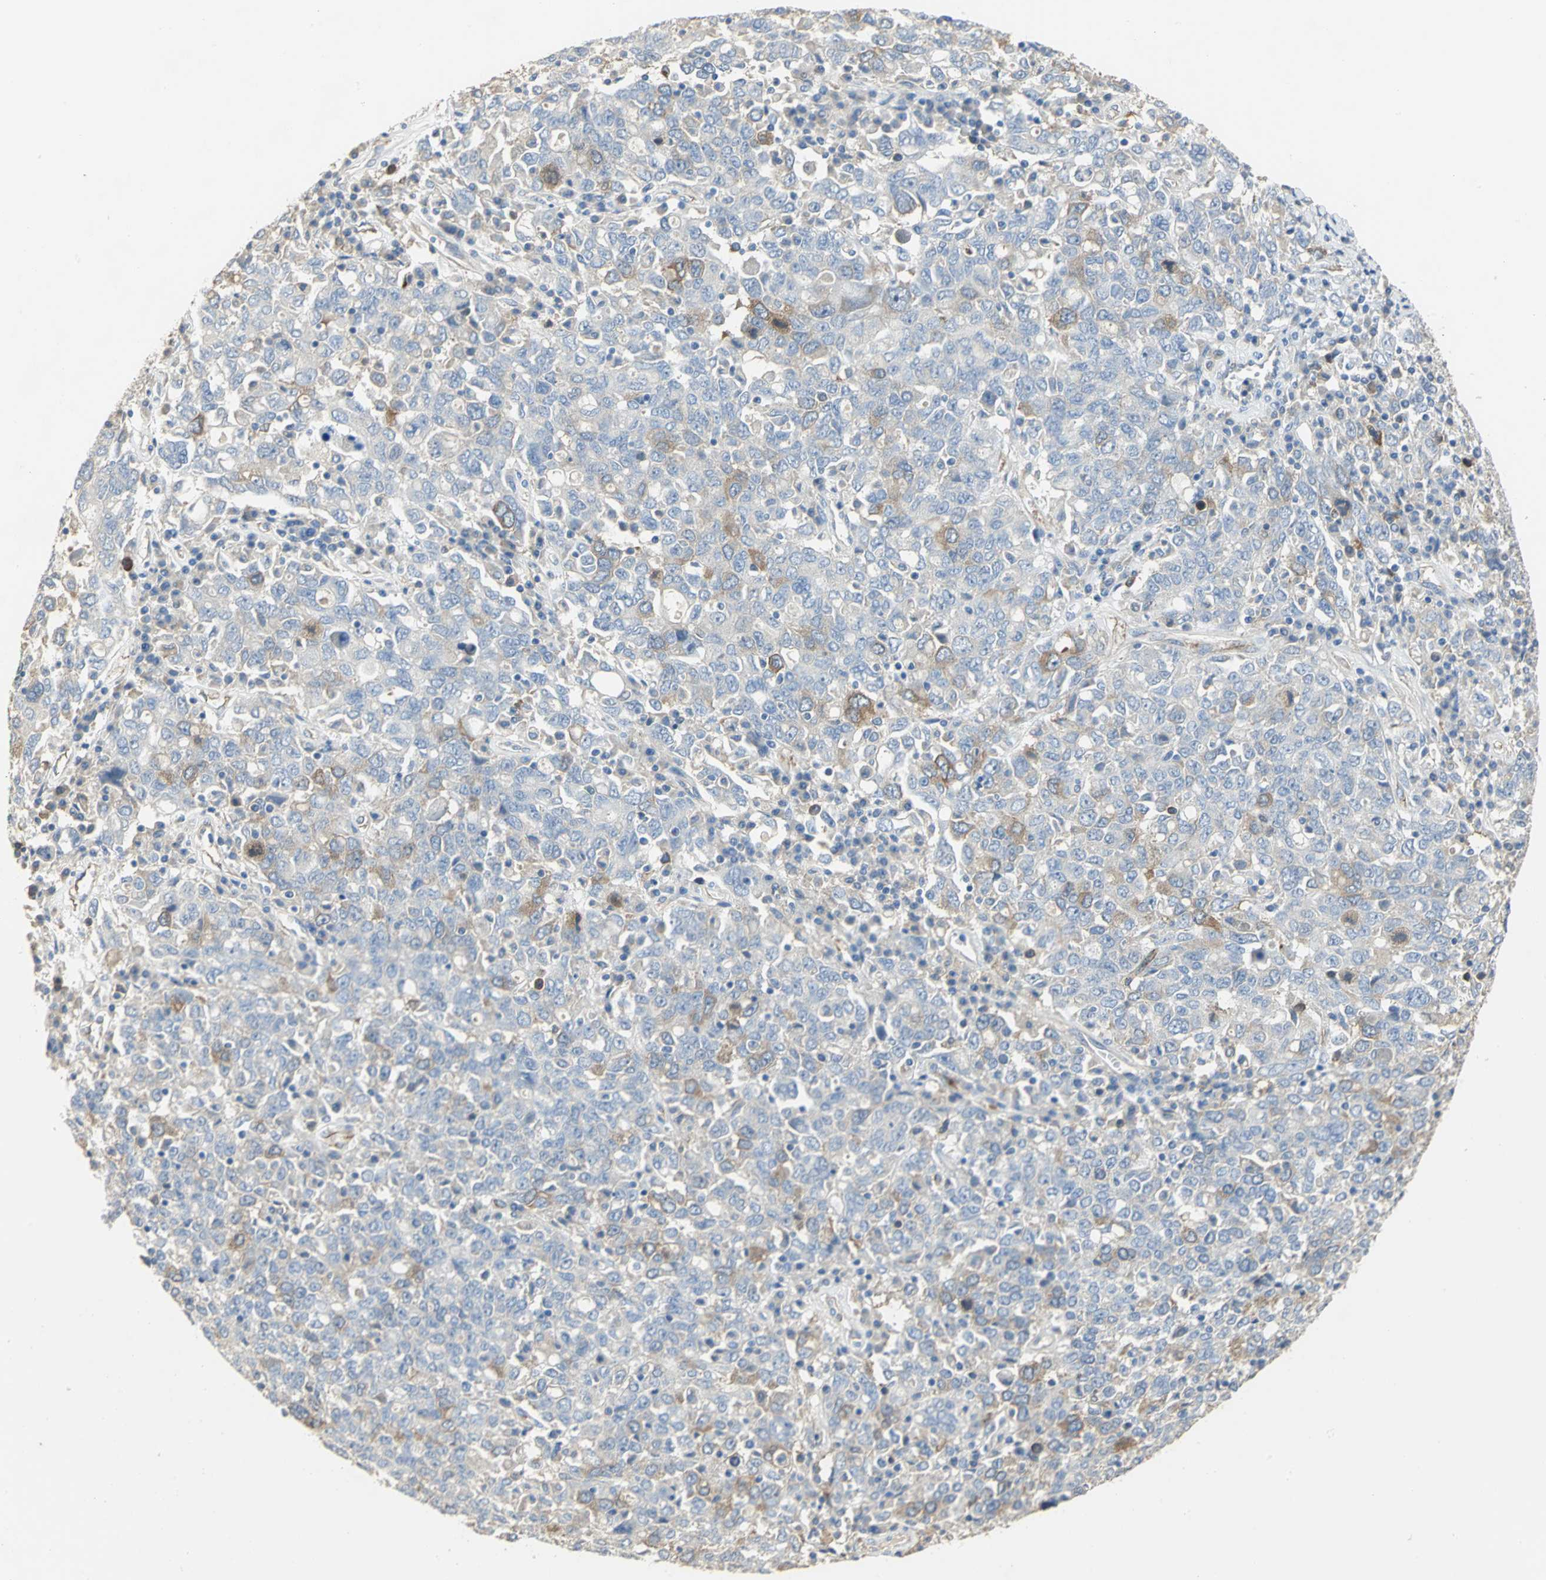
{"staining": {"intensity": "moderate", "quantity": "<25%", "location": "cytoplasmic/membranous"}, "tissue": "ovarian cancer", "cell_type": "Tumor cells", "image_type": "cancer", "snomed": [{"axis": "morphology", "description": "Carcinoma, endometroid"}, {"axis": "topography", "description": "Ovary"}], "caption": "A high-resolution photomicrograph shows immunohistochemistry (IHC) staining of ovarian endometroid carcinoma, which reveals moderate cytoplasmic/membranous staining in approximately <25% of tumor cells.", "gene": "DLGAP5", "patient": {"sex": "female", "age": 62}}